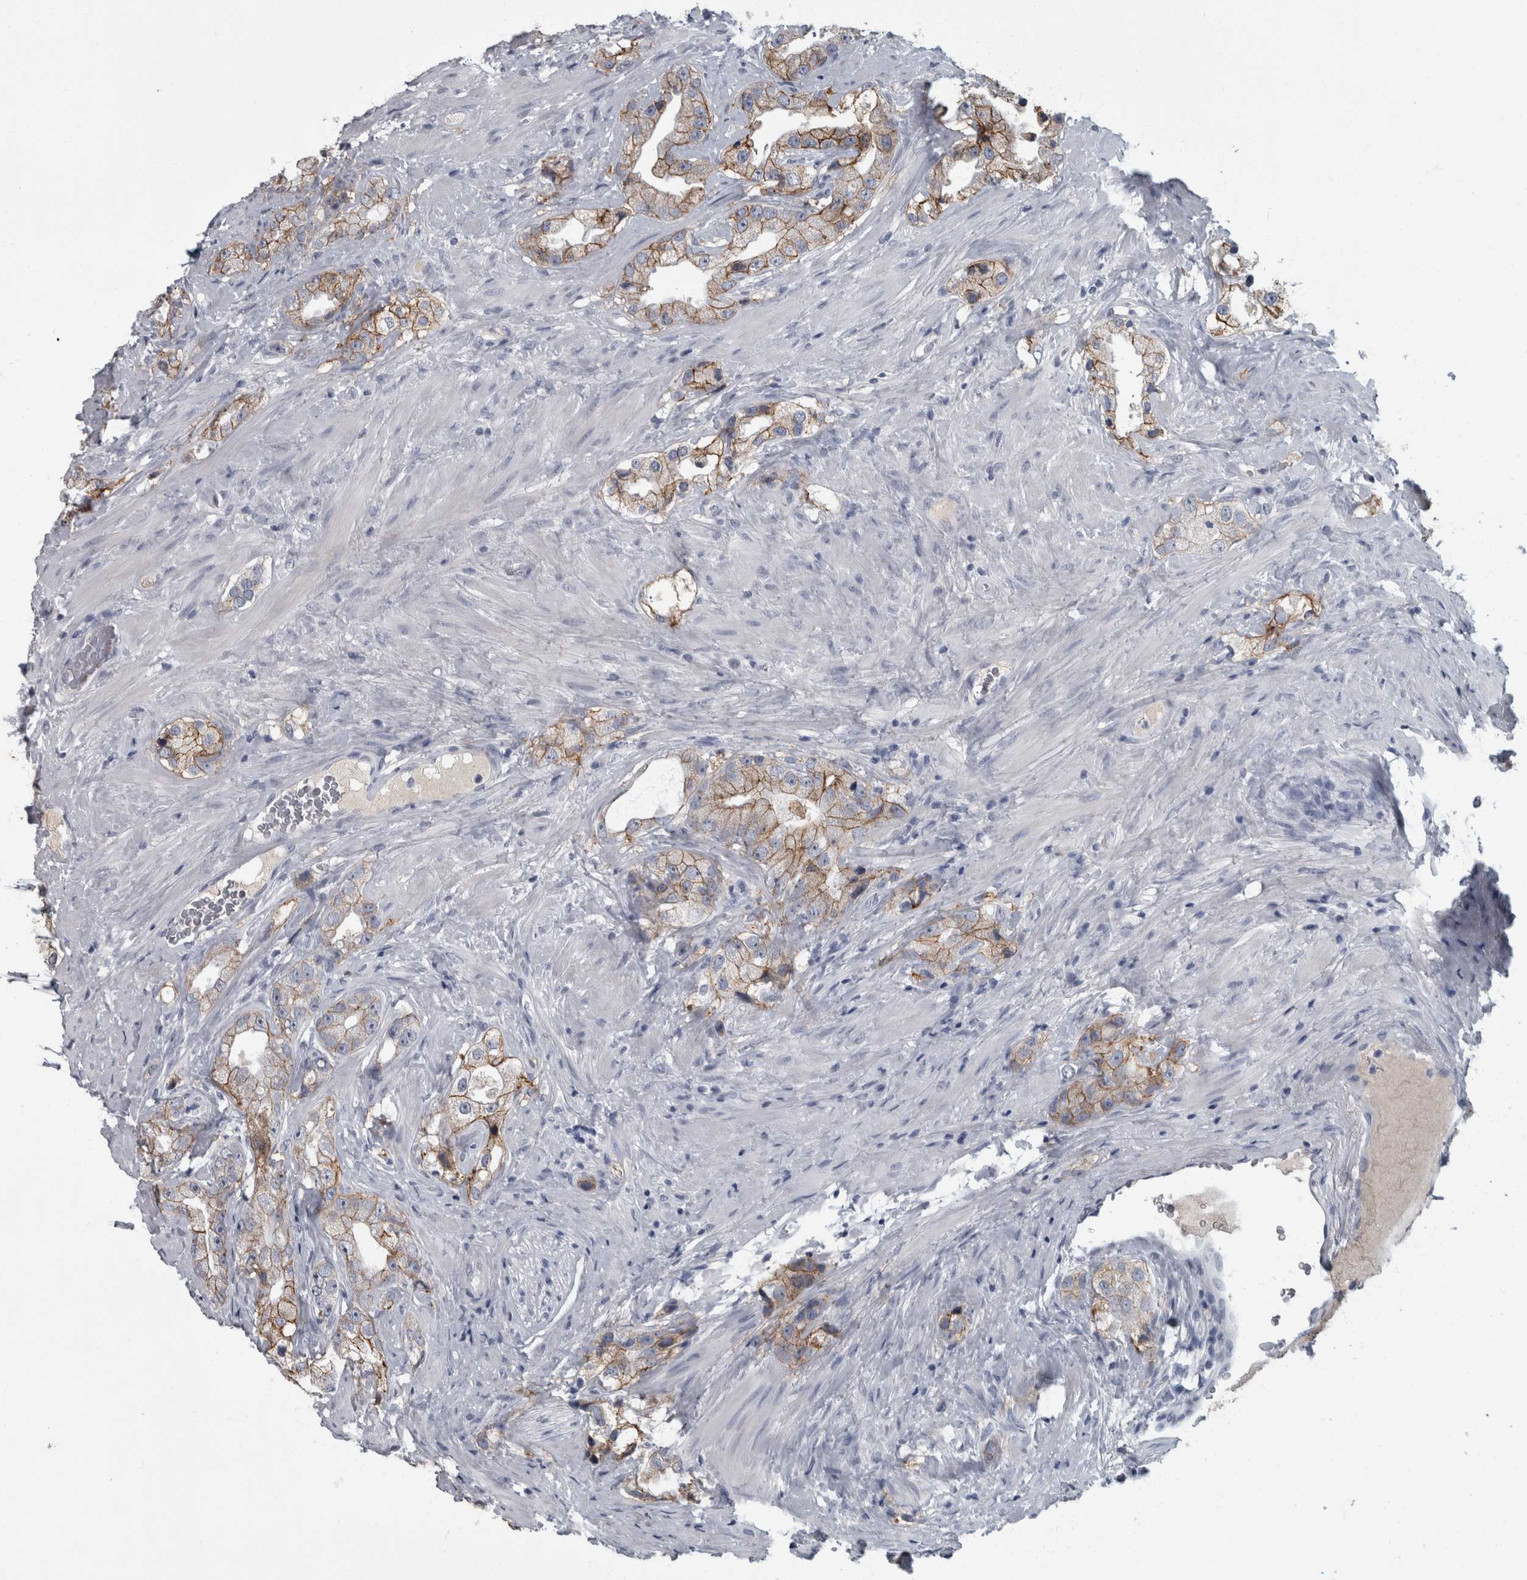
{"staining": {"intensity": "moderate", "quantity": ">75%", "location": "cytoplasmic/membranous"}, "tissue": "prostate cancer", "cell_type": "Tumor cells", "image_type": "cancer", "snomed": [{"axis": "morphology", "description": "Adenocarcinoma, High grade"}, {"axis": "topography", "description": "Prostate"}], "caption": "A brown stain shows moderate cytoplasmic/membranous expression of a protein in human prostate cancer tumor cells.", "gene": "DSG2", "patient": {"sex": "male", "age": 63}}